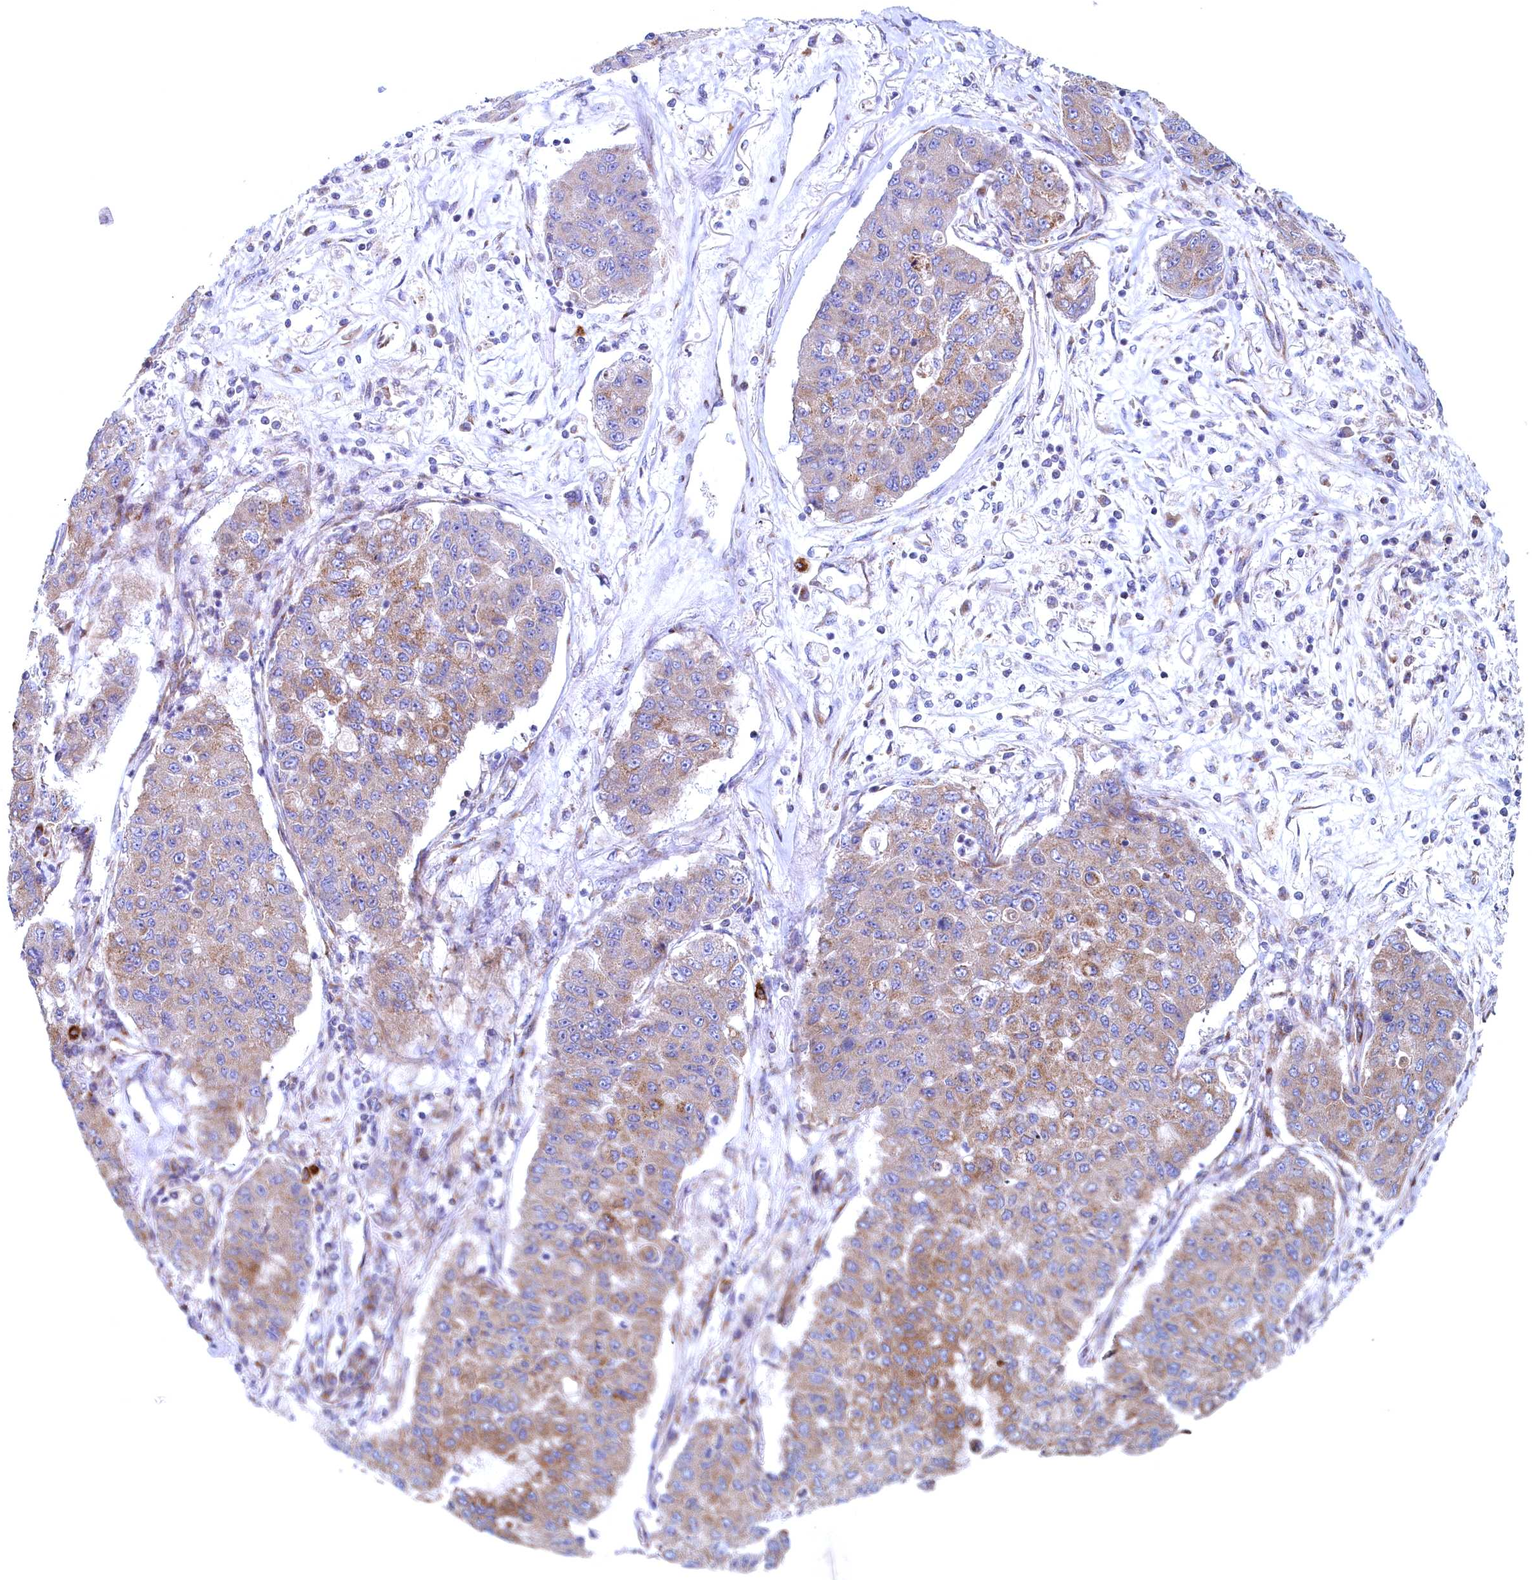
{"staining": {"intensity": "moderate", "quantity": "25%-75%", "location": "cytoplasmic/membranous"}, "tissue": "lung cancer", "cell_type": "Tumor cells", "image_type": "cancer", "snomed": [{"axis": "morphology", "description": "Squamous cell carcinoma, NOS"}, {"axis": "topography", "description": "Lung"}], "caption": "Immunohistochemistry (DAB (3,3'-diaminobenzidine)) staining of lung cancer shows moderate cytoplasmic/membranous protein expression in about 25%-75% of tumor cells. (IHC, brightfield microscopy, high magnification).", "gene": "MTFMT", "patient": {"sex": "male", "age": 74}}